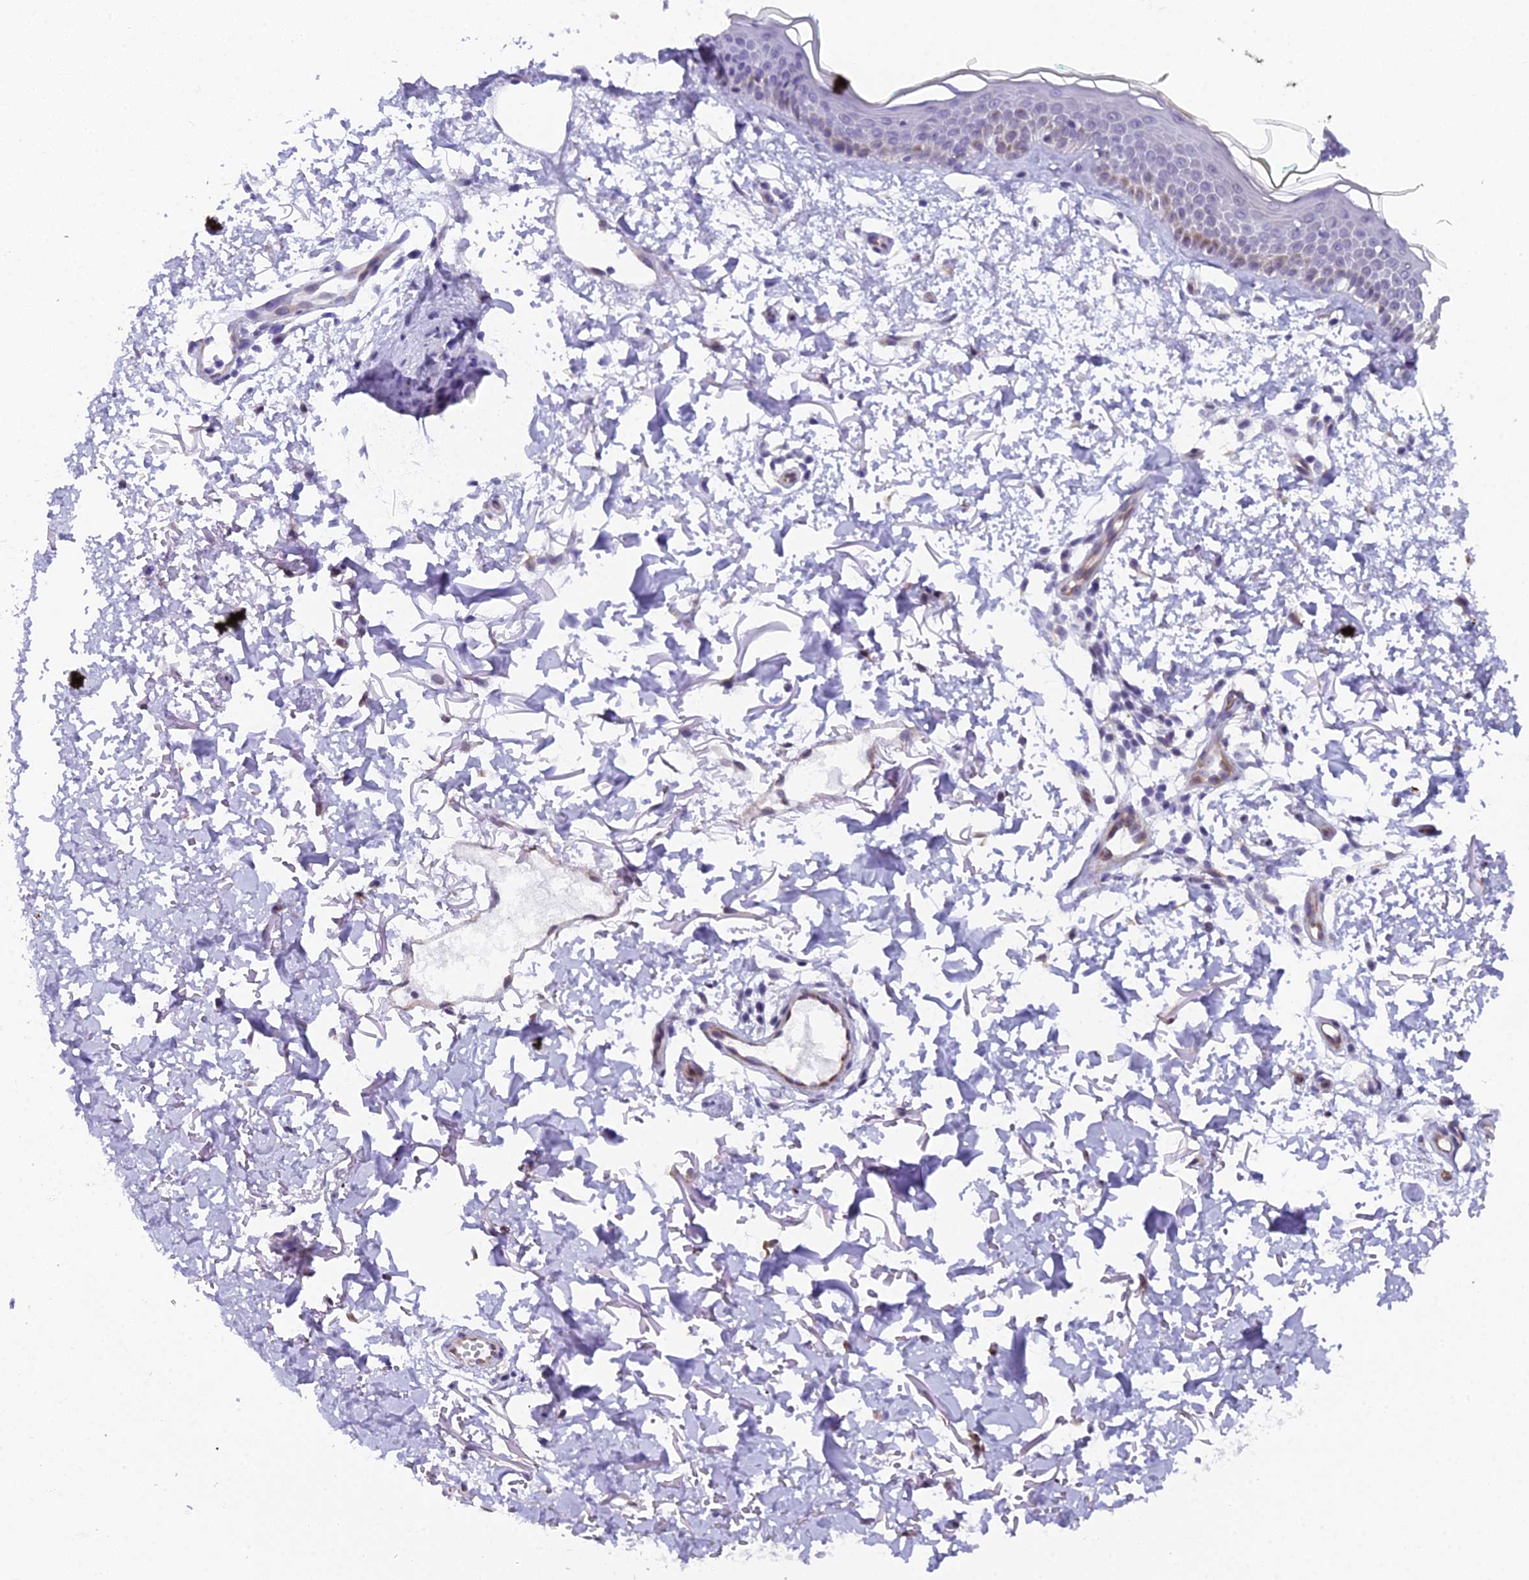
{"staining": {"intensity": "negative", "quantity": "none", "location": "none"}, "tissue": "skin", "cell_type": "Fibroblasts", "image_type": "normal", "snomed": [{"axis": "morphology", "description": "Normal tissue, NOS"}, {"axis": "topography", "description": "Skin"}], "caption": "The photomicrograph exhibits no staining of fibroblasts in unremarkable skin.", "gene": "XKR9", "patient": {"sex": "male", "age": 66}}